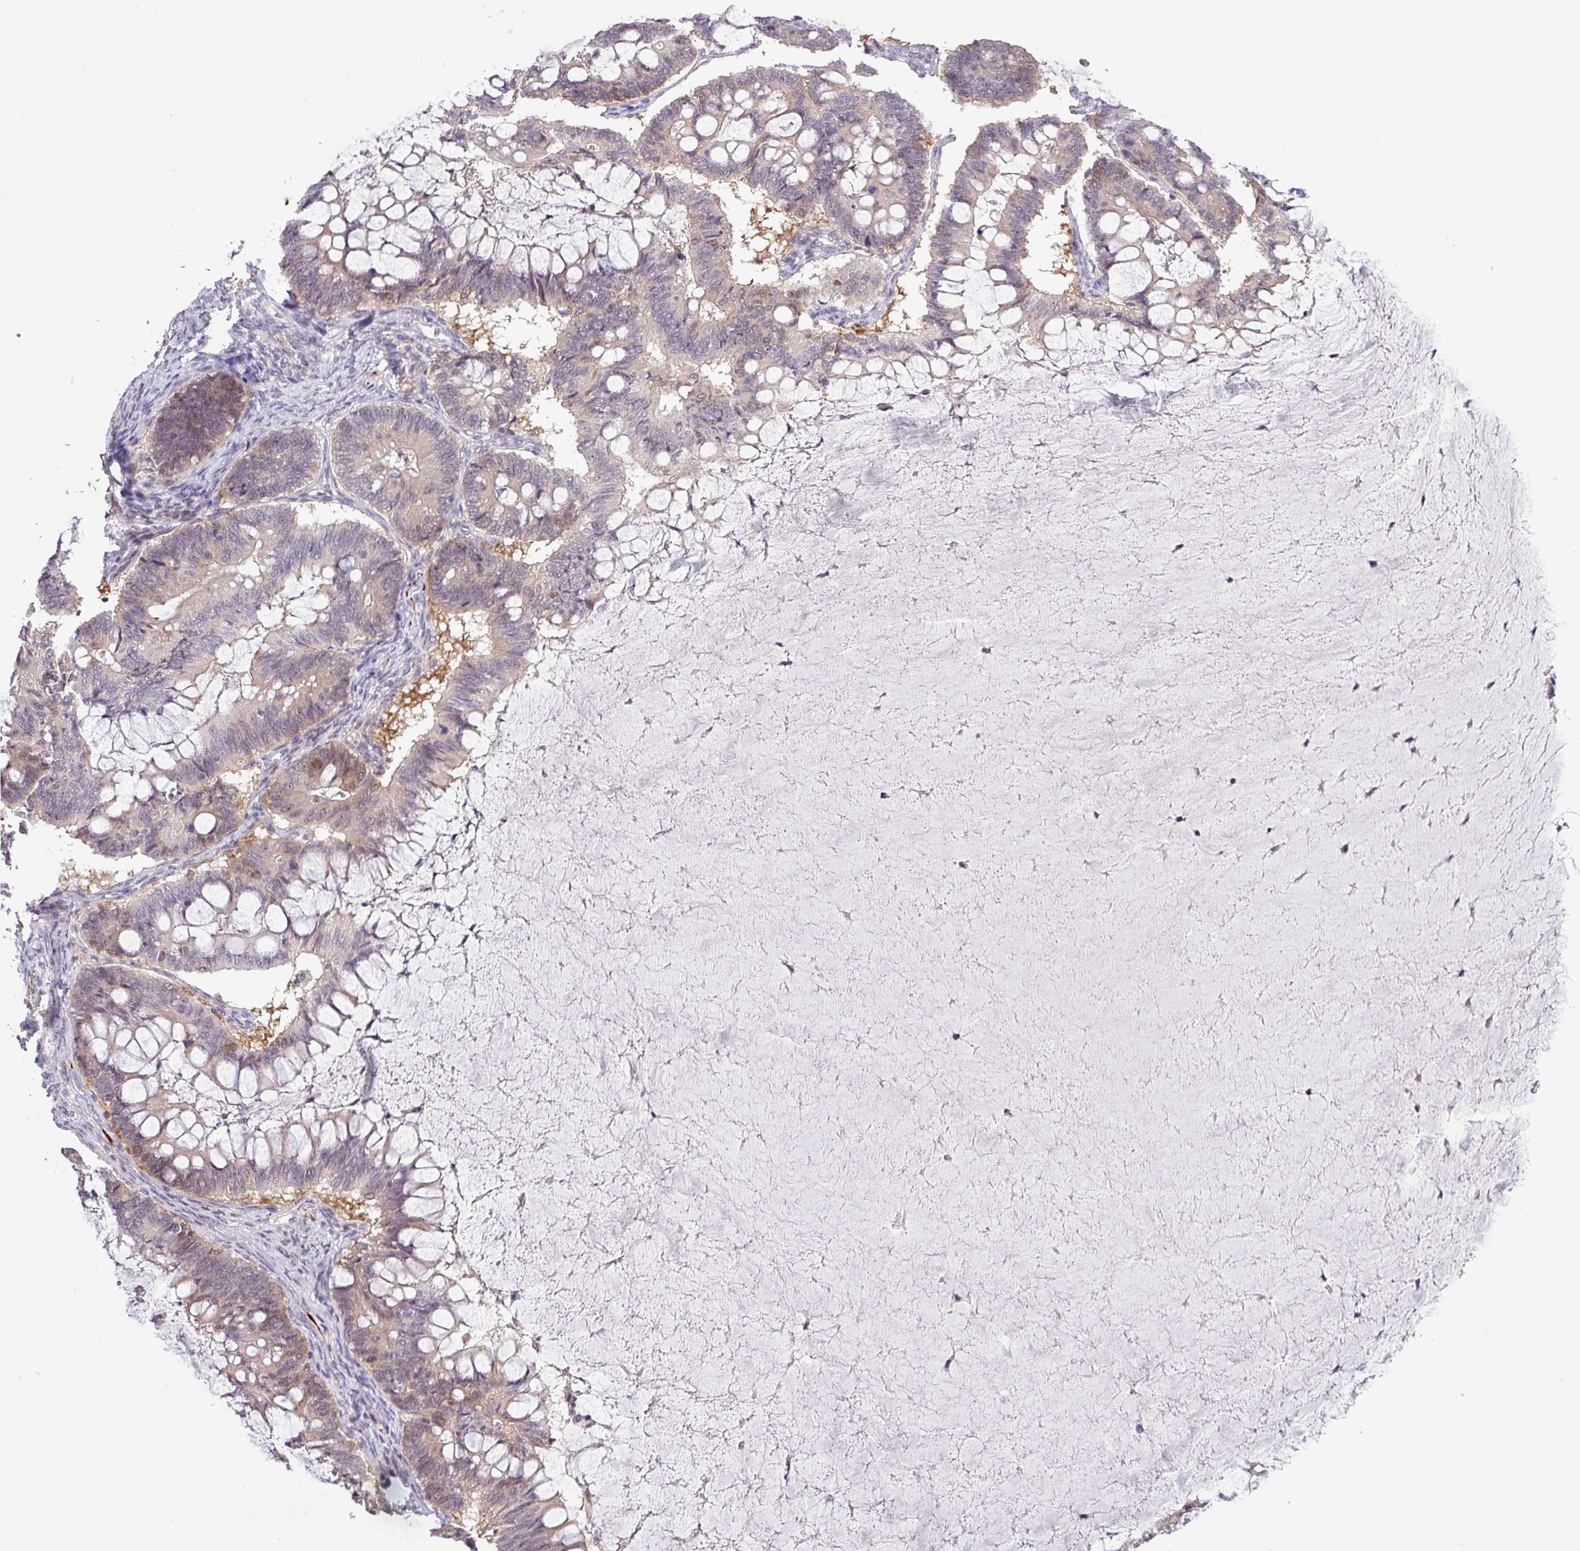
{"staining": {"intensity": "weak", "quantity": "25%-75%", "location": "cytoplasmic/membranous,nuclear"}, "tissue": "ovarian cancer", "cell_type": "Tumor cells", "image_type": "cancer", "snomed": [{"axis": "morphology", "description": "Cystadenocarcinoma, mucinous, NOS"}, {"axis": "topography", "description": "Ovary"}], "caption": "Immunohistochemical staining of human ovarian mucinous cystadenocarcinoma demonstrates weak cytoplasmic/membranous and nuclear protein staining in approximately 25%-75% of tumor cells. The staining was performed using DAB, with brown indicating positive protein expression. Nuclei are stained blue with hematoxylin.", "gene": "RIPPLY1", "patient": {"sex": "female", "age": 61}}